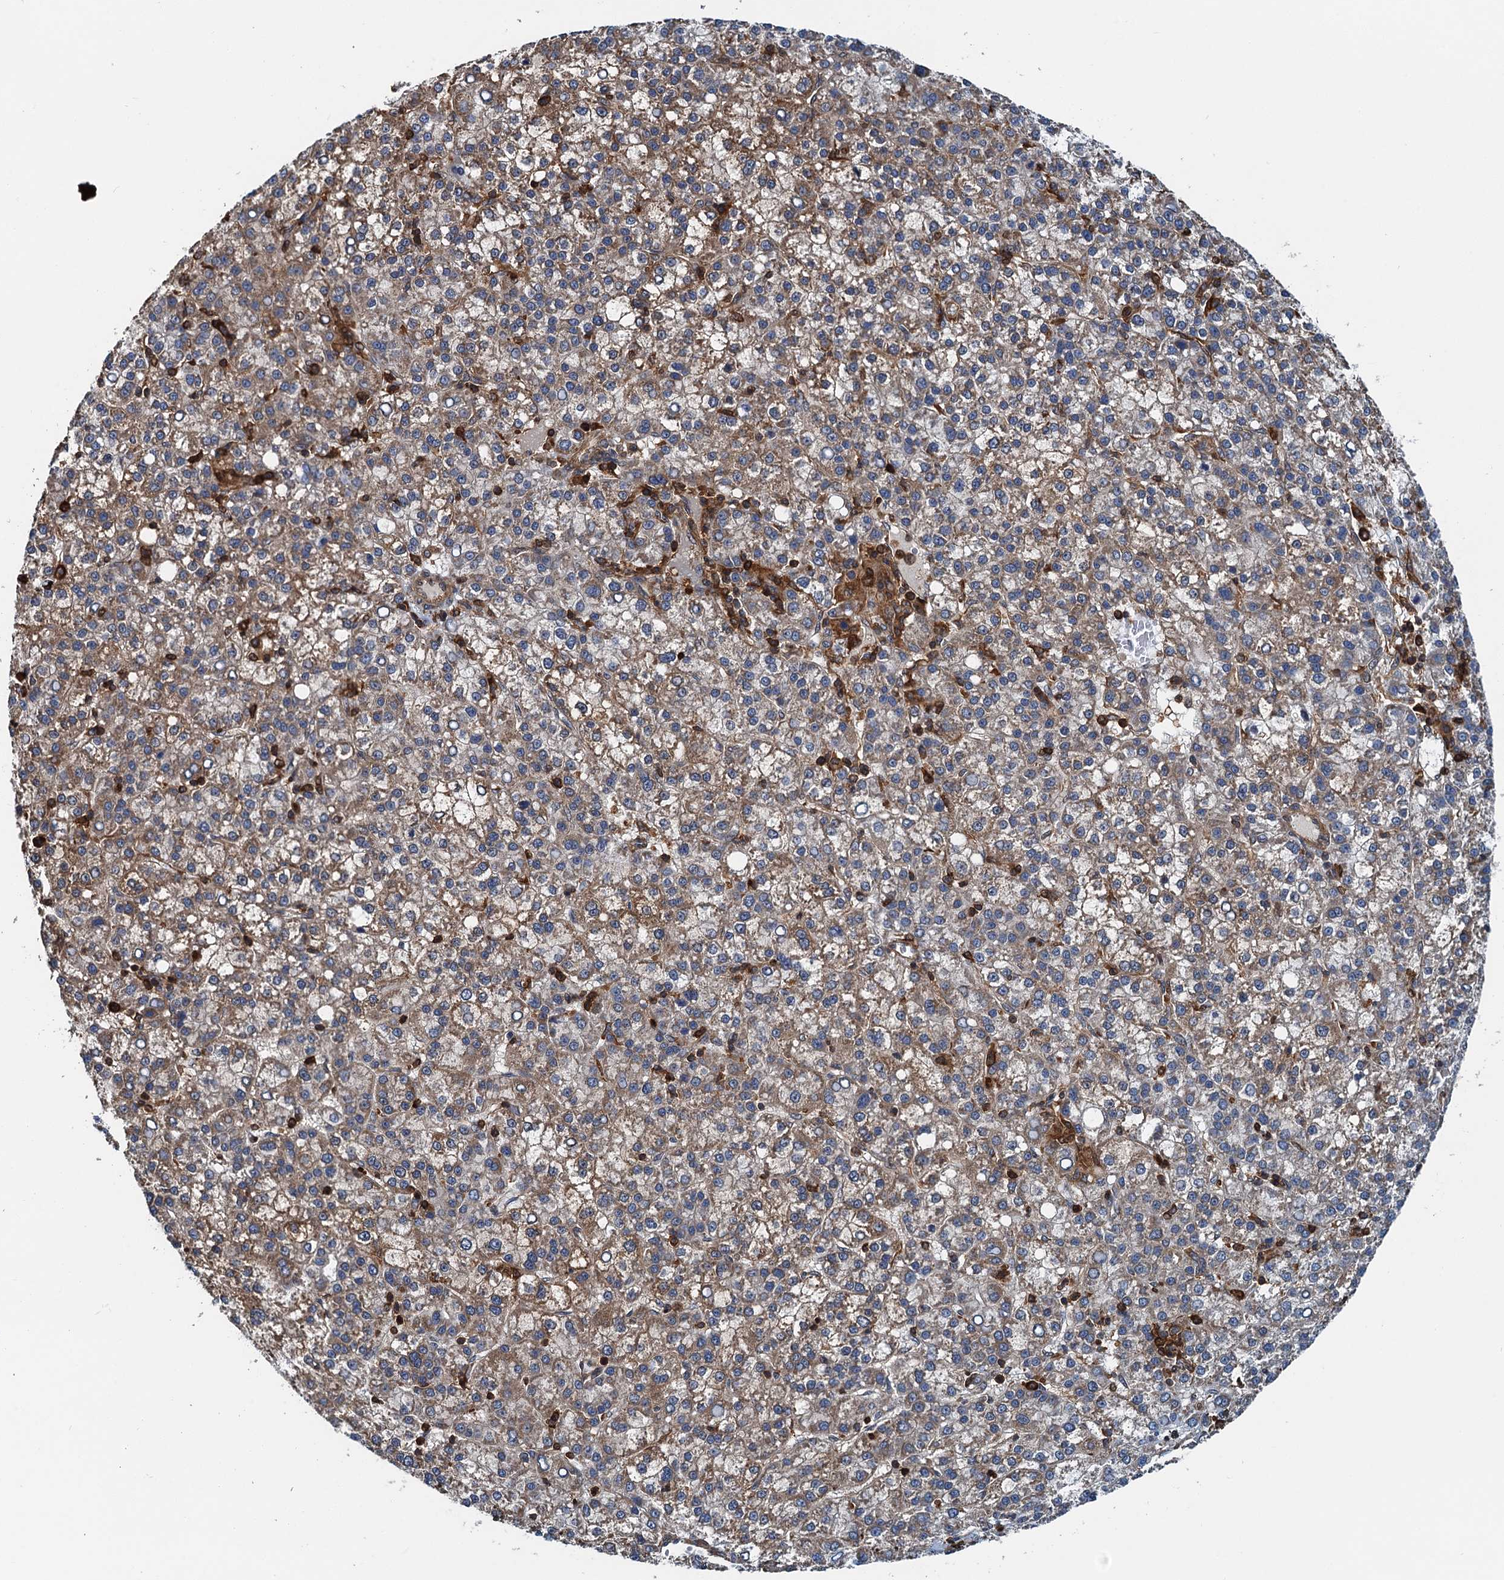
{"staining": {"intensity": "moderate", "quantity": "25%-75%", "location": "cytoplasmic/membranous"}, "tissue": "liver cancer", "cell_type": "Tumor cells", "image_type": "cancer", "snomed": [{"axis": "morphology", "description": "Carcinoma, Hepatocellular, NOS"}, {"axis": "topography", "description": "Liver"}], "caption": "About 25%-75% of tumor cells in human liver hepatocellular carcinoma display moderate cytoplasmic/membranous protein staining as visualized by brown immunohistochemical staining.", "gene": "USP6NL", "patient": {"sex": "female", "age": 58}}